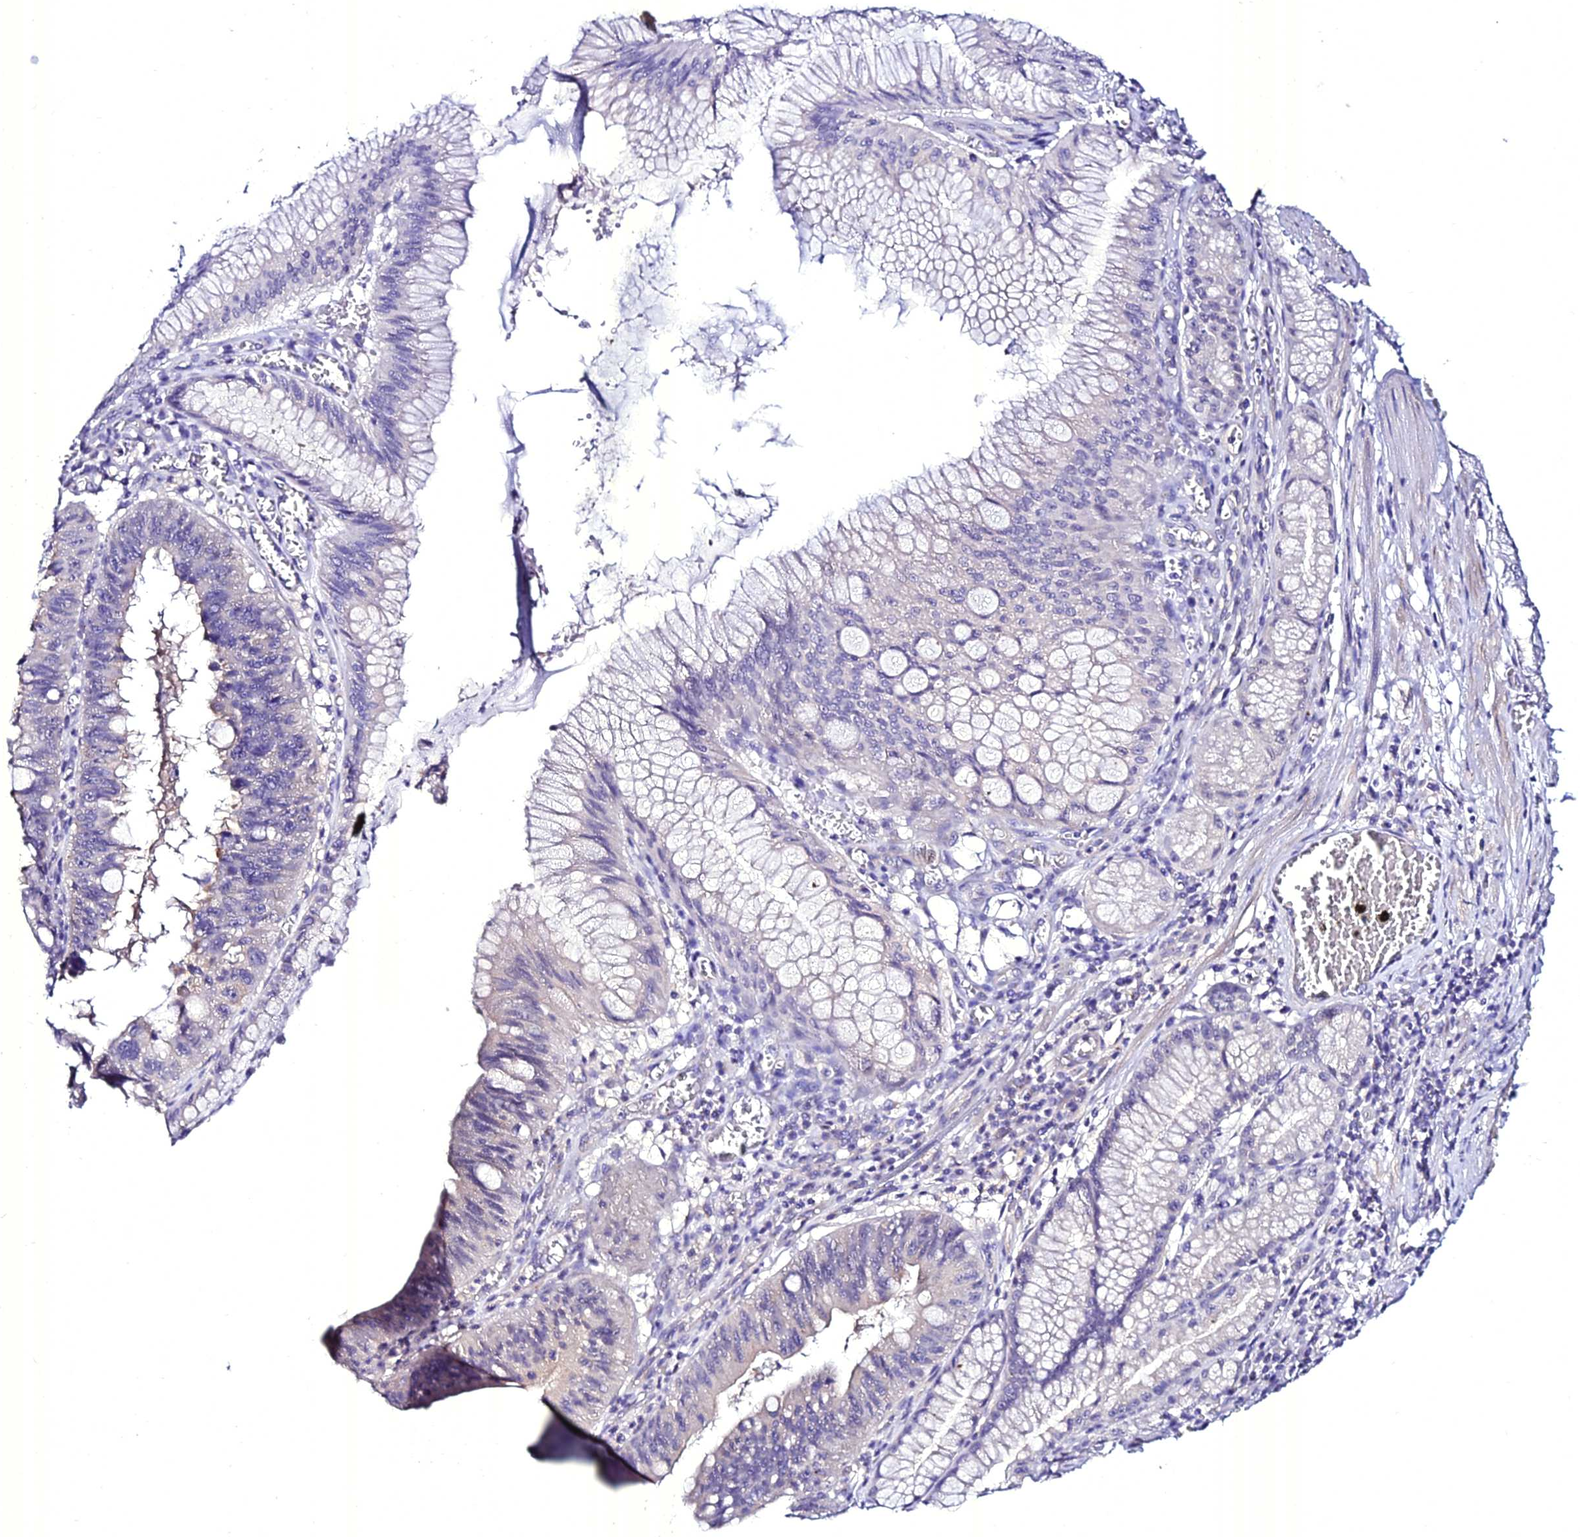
{"staining": {"intensity": "negative", "quantity": "none", "location": "none"}, "tissue": "stomach cancer", "cell_type": "Tumor cells", "image_type": "cancer", "snomed": [{"axis": "morphology", "description": "Adenocarcinoma, NOS"}, {"axis": "topography", "description": "Stomach"}], "caption": "A photomicrograph of human stomach cancer (adenocarcinoma) is negative for staining in tumor cells. Brightfield microscopy of immunohistochemistry stained with DAB (brown) and hematoxylin (blue), captured at high magnification.", "gene": "ATG16L2", "patient": {"sex": "male", "age": 59}}